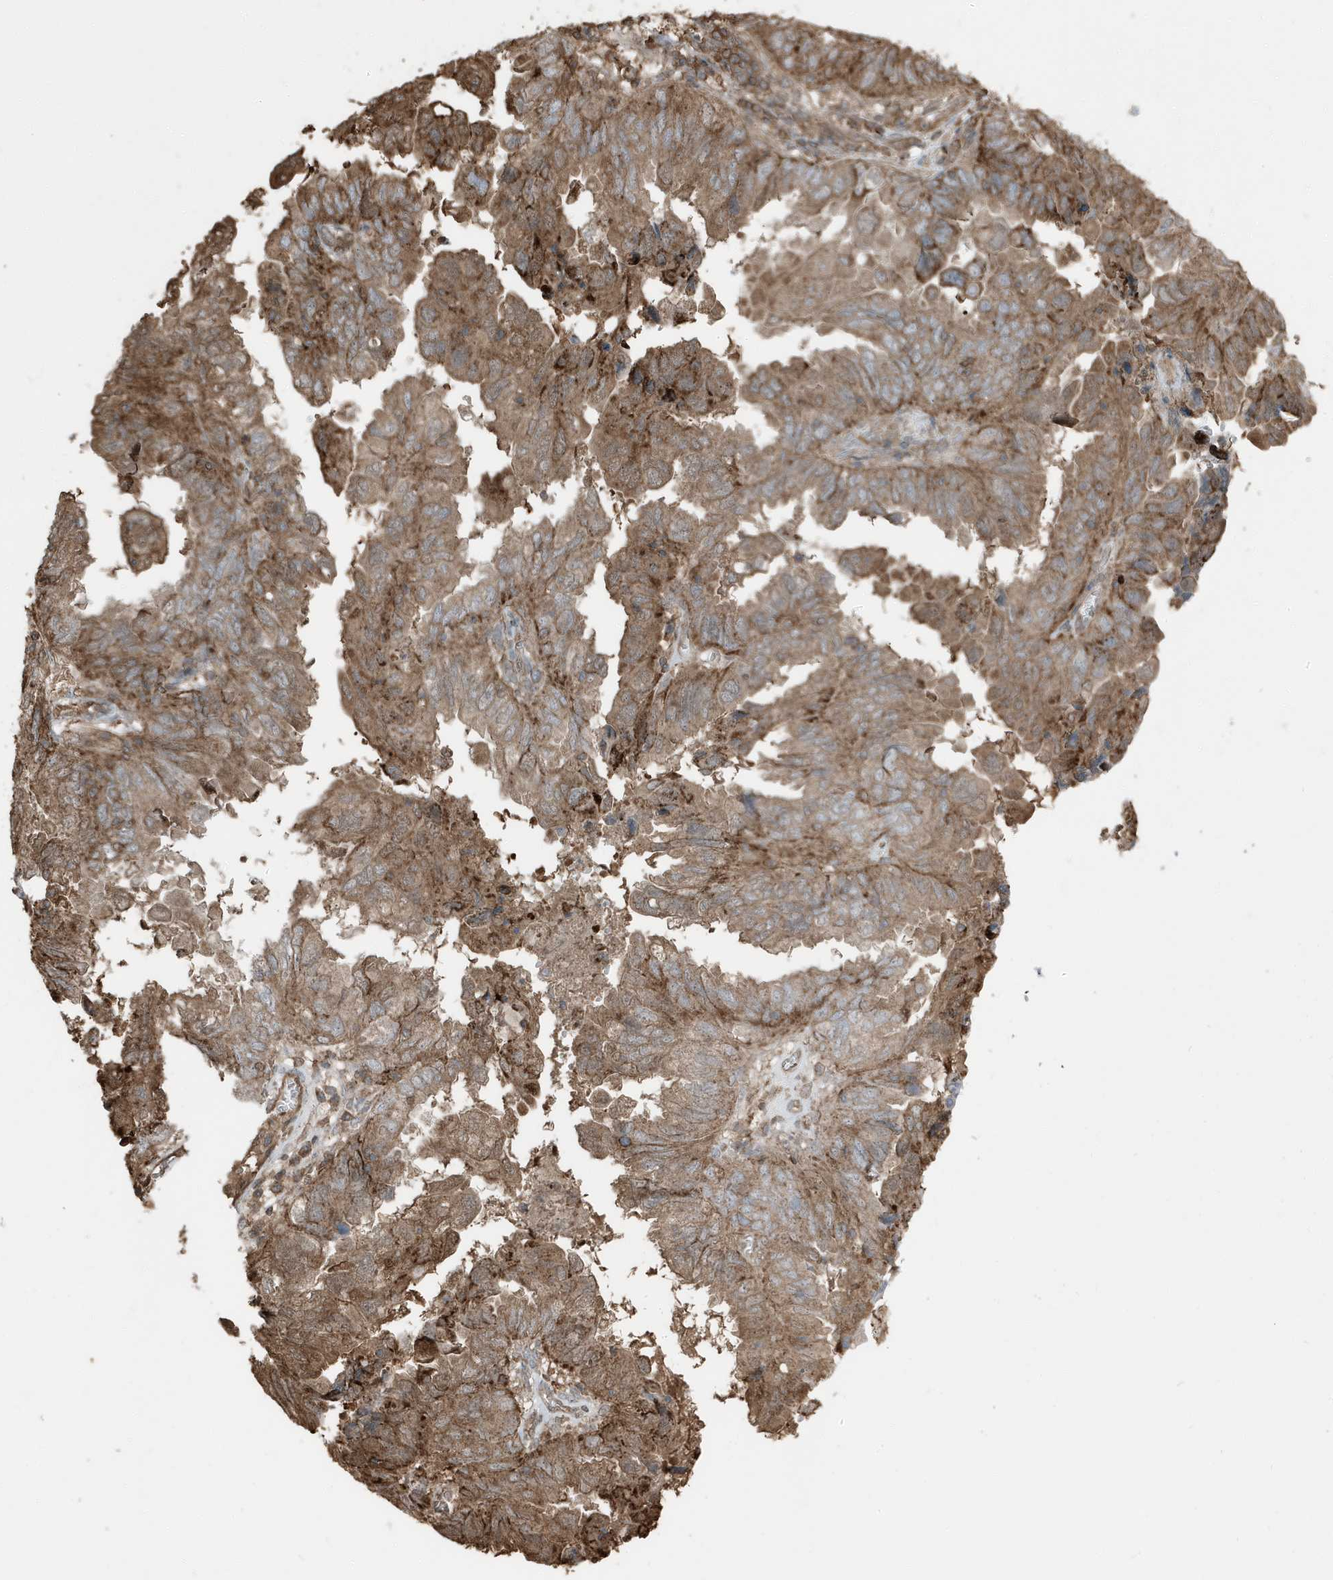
{"staining": {"intensity": "moderate", "quantity": ">75%", "location": "cytoplasmic/membranous"}, "tissue": "endometrial cancer", "cell_type": "Tumor cells", "image_type": "cancer", "snomed": [{"axis": "morphology", "description": "Adenocarcinoma, NOS"}, {"axis": "topography", "description": "Uterus"}], "caption": "This is a histology image of immunohistochemistry (IHC) staining of endometrial cancer (adenocarcinoma), which shows moderate staining in the cytoplasmic/membranous of tumor cells.", "gene": "AZI2", "patient": {"sex": "female", "age": 77}}